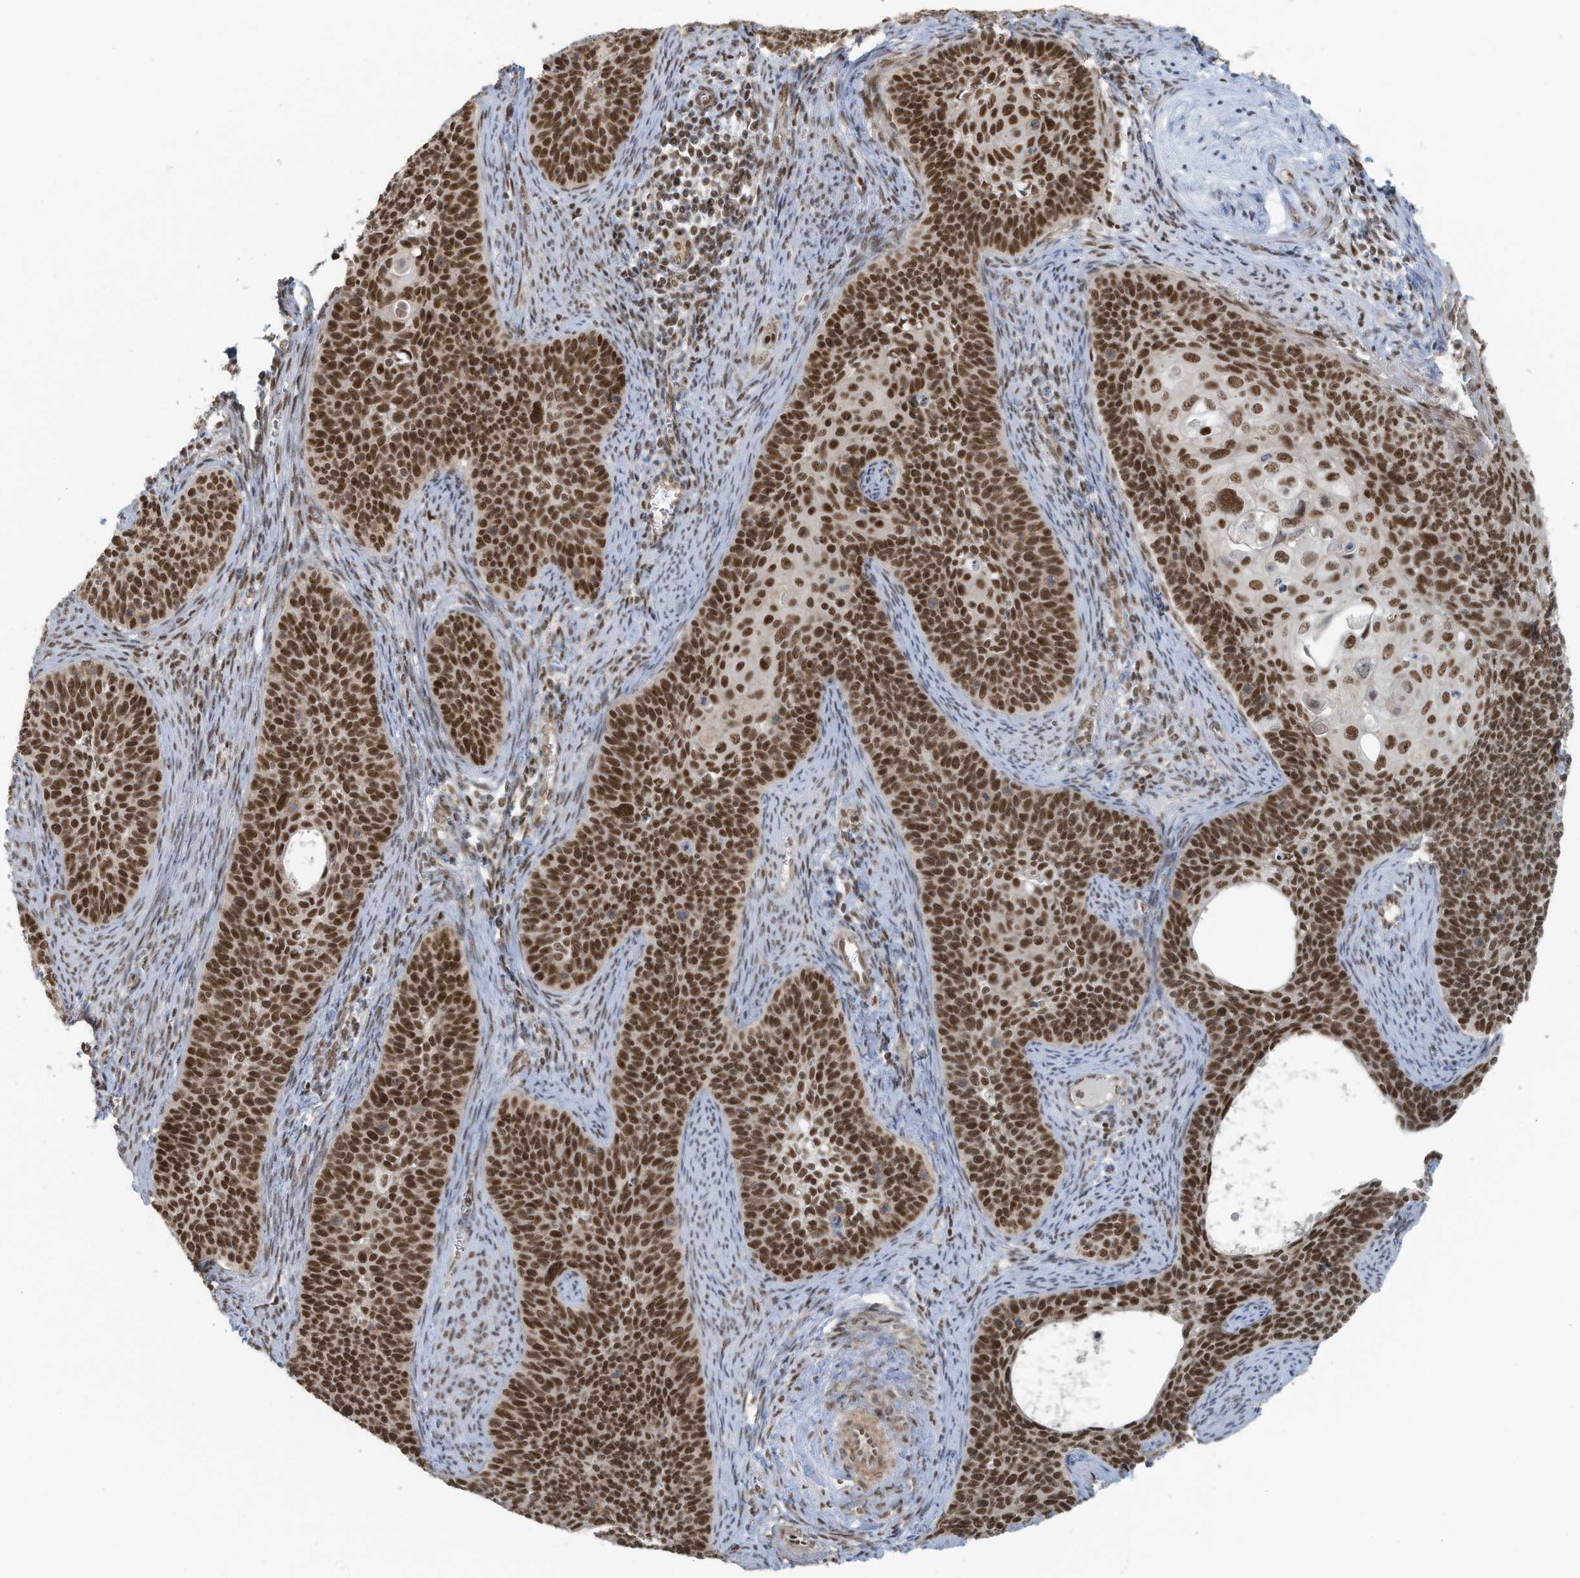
{"staining": {"intensity": "strong", "quantity": ">75%", "location": "nuclear"}, "tissue": "cervical cancer", "cell_type": "Tumor cells", "image_type": "cancer", "snomed": [{"axis": "morphology", "description": "Squamous cell carcinoma, NOS"}, {"axis": "topography", "description": "Cervix"}], "caption": "Squamous cell carcinoma (cervical) stained with a brown dye reveals strong nuclear positive positivity in approximately >75% of tumor cells.", "gene": "DBR1", "patient": {"sex": "female", "age": 33}}